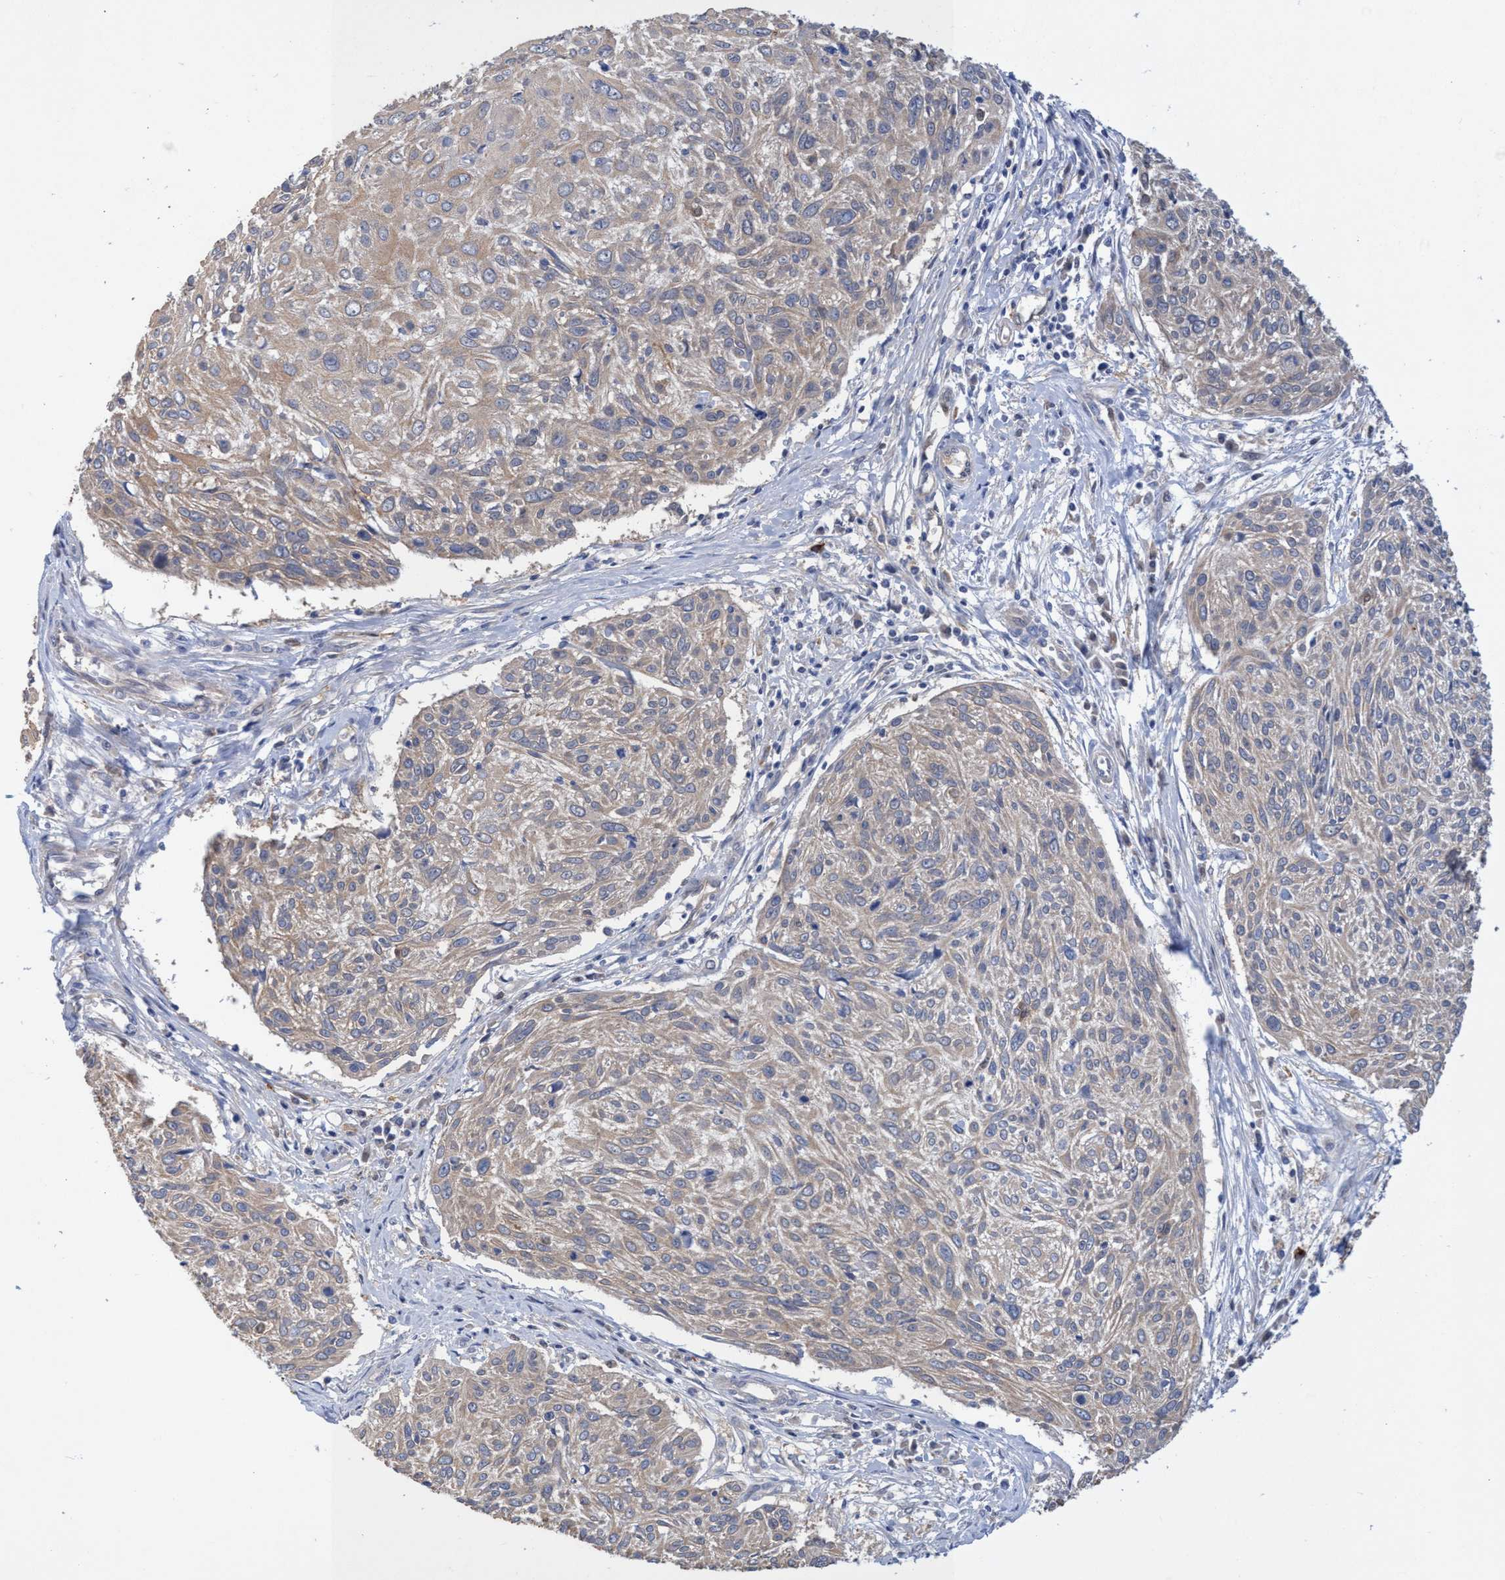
{"staining": {"intensity": "weak", "quantity": ">75%", "location": "cytoplasmic/membranous"}, "tissue": "cervical cancer", "cell_type": "Tumor cells", "image_type": "cancer", "snomed": [{"axis": "morphology", "description": "Squamous cell carcinoma, NOS"}, {"axis": "topography", "description": "Cervix"}], "caption": "Weak cytoplasmic/membranous protein staining is appreciated in about >75% of tumor cells in cervical cancer (squamous cell carcinoma). The protein of interest is stained brown, and the nuclei are stained in blue (DAB (3,3'-diaminobenzidine) IHC with brightfield microscopy, high magnification).", "gene": "PNPO", "patient": {"sex": "female", "age": 51}}